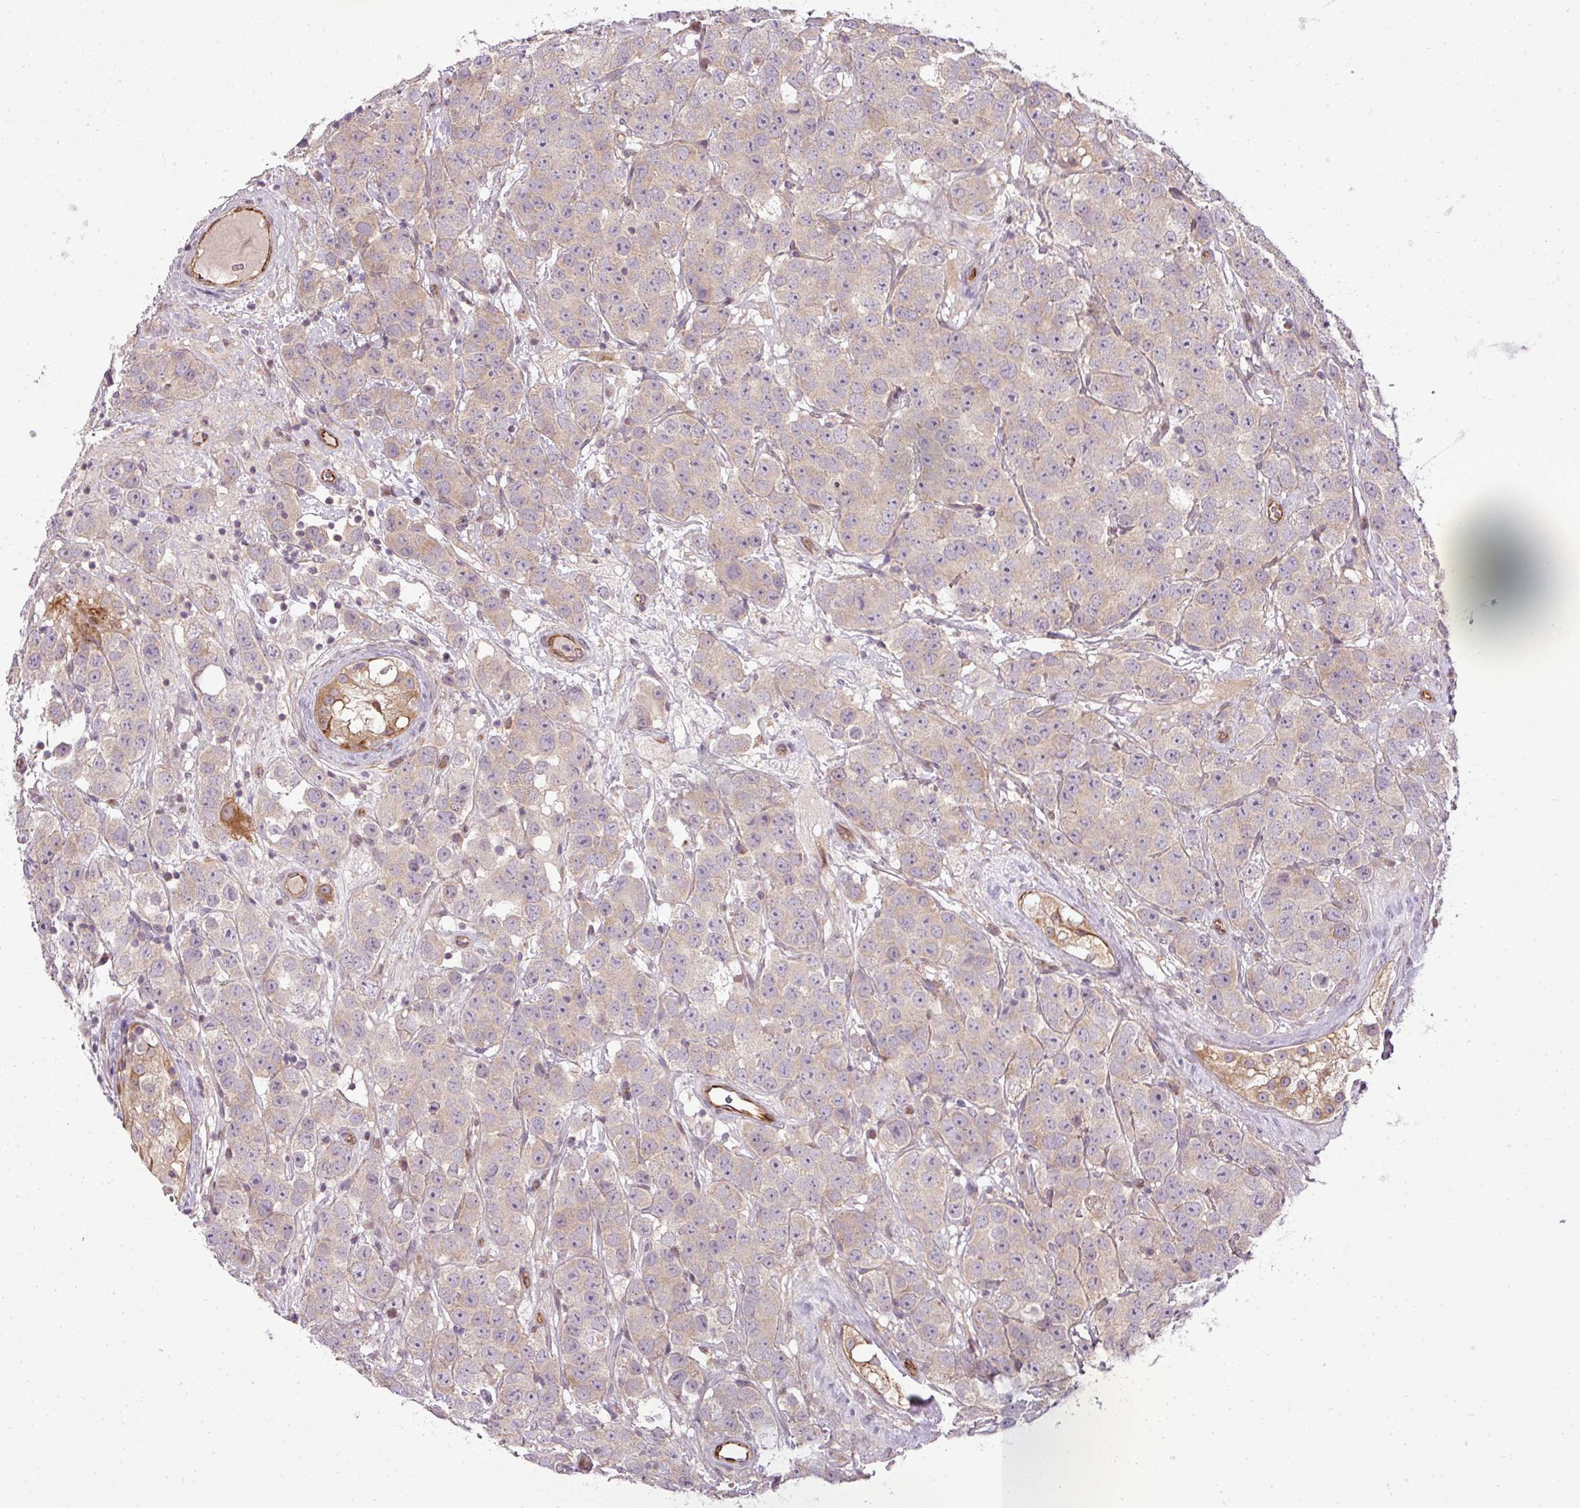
{"staining": {"intensity": "weak", "quantity": "<25%", "location": "cytoplasmic/membranous"}, "tissue": "testis cancer", "cell_type": "Tumor cells", "image_type": "cancer", "snomed": [{"axis": "morphology", "description": "Seminoma, NOS"}, {"axis": "topography", "description": "Testis"}], "caption": "The photomicrograph shows no staining of tumor cells in testis cancer. (Stains: DAB immunohistochemistry with hematoxylin counter stain, Microscopy: brightfield microscopy at high magnification).", "gene": "PDRG1", "patient": {"sex": "male", "age": 28}}